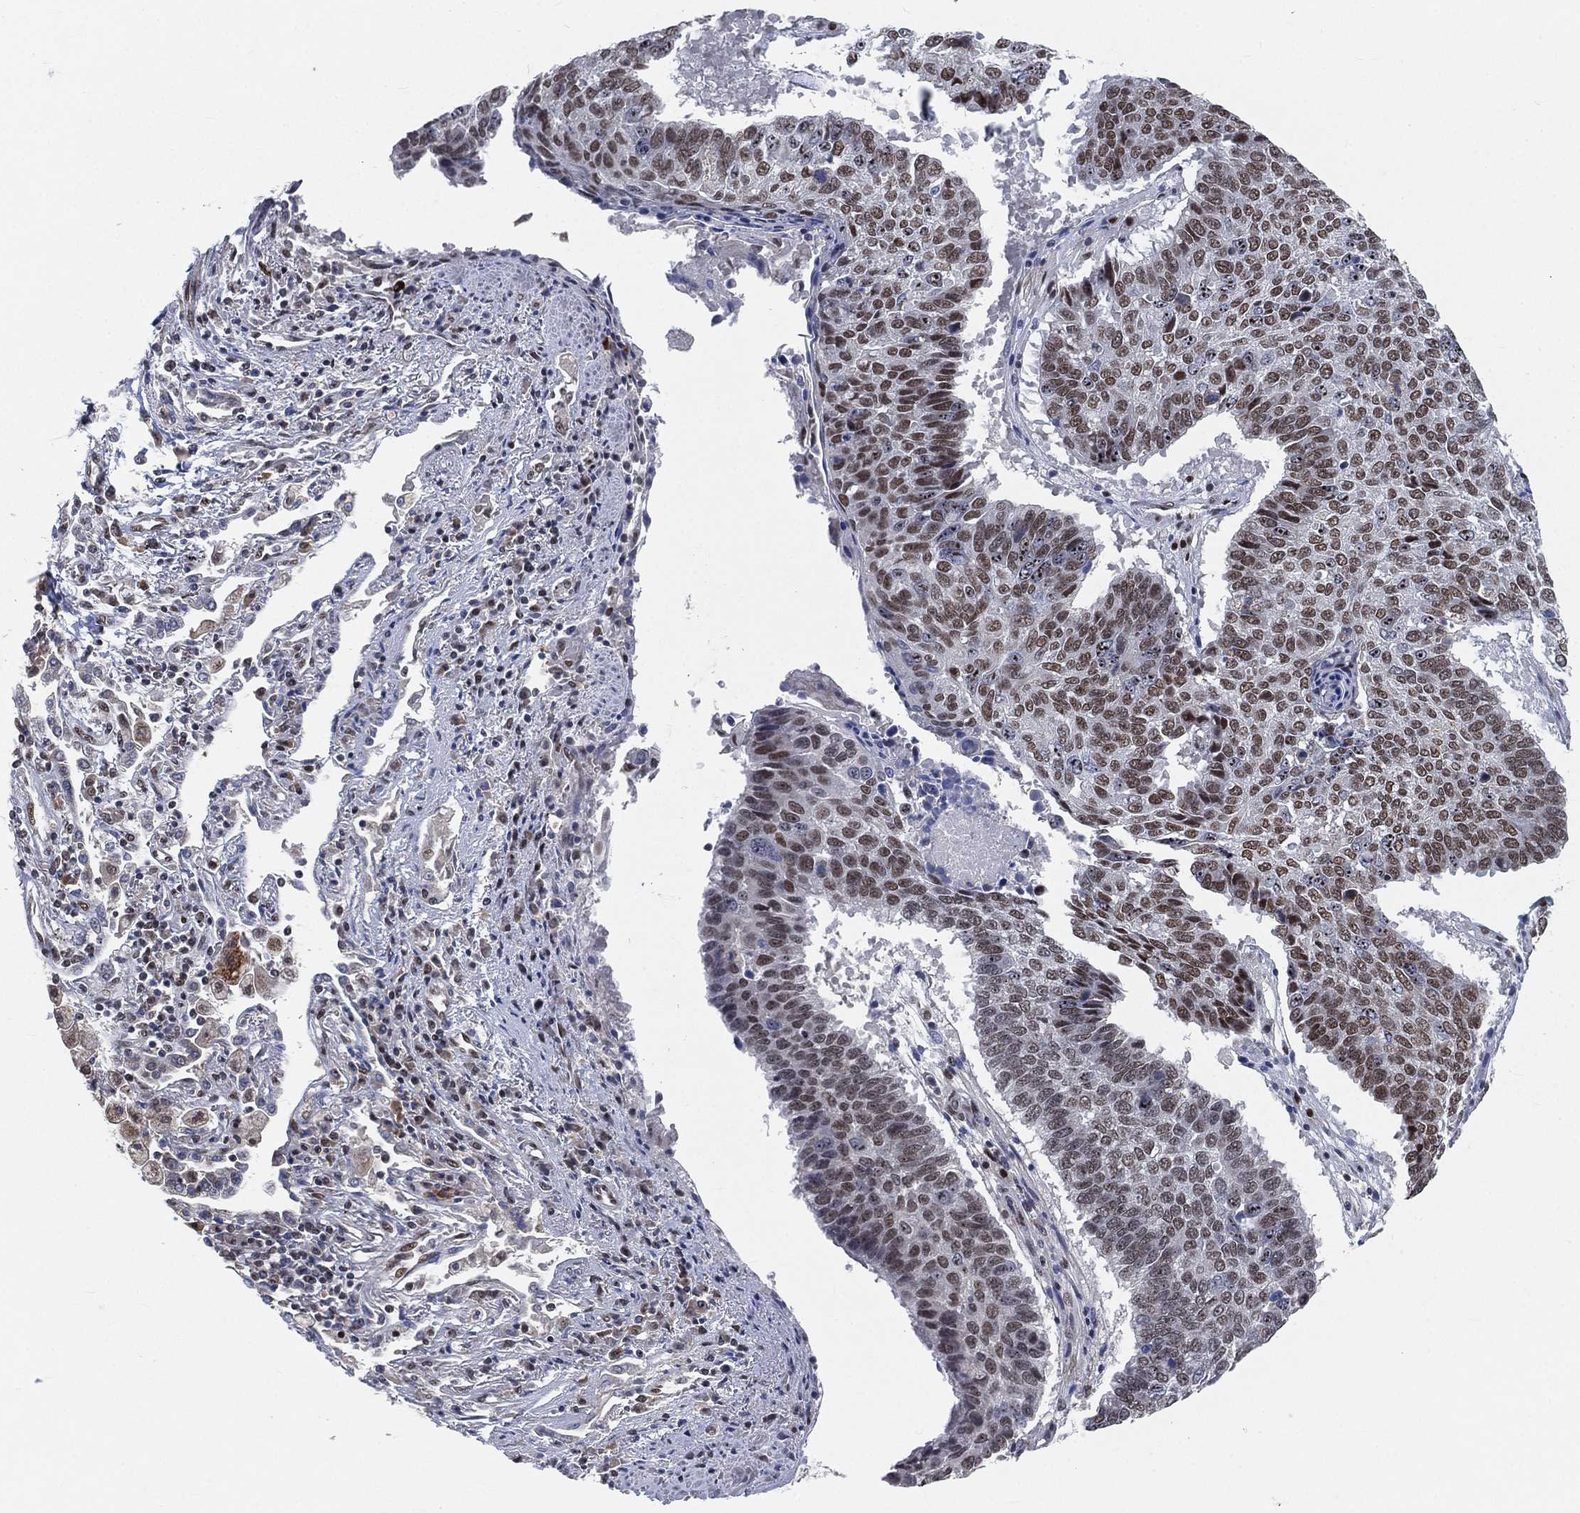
{"staining": {"intensity": "moderate", "quantity": "25%-75%", "location": "nuclear"}, "tissue": "lung cancer", "cell_type": "Tumor cells", "image_type": "cancer", "snomed": [{"axis": "morphology", "description": "Squamous cell carcinoma, NOS"}, {"axis": "topography", "description": "Lung"}], "caption": "There is medium levels of moderate nuclear staining in tumor cells of squamous cell carcinoma (lung), as demonstrated by immunohistochemical staining (brown color).", "gene": "YLPM1", "patient": {"sex": "male", "age": 73}}